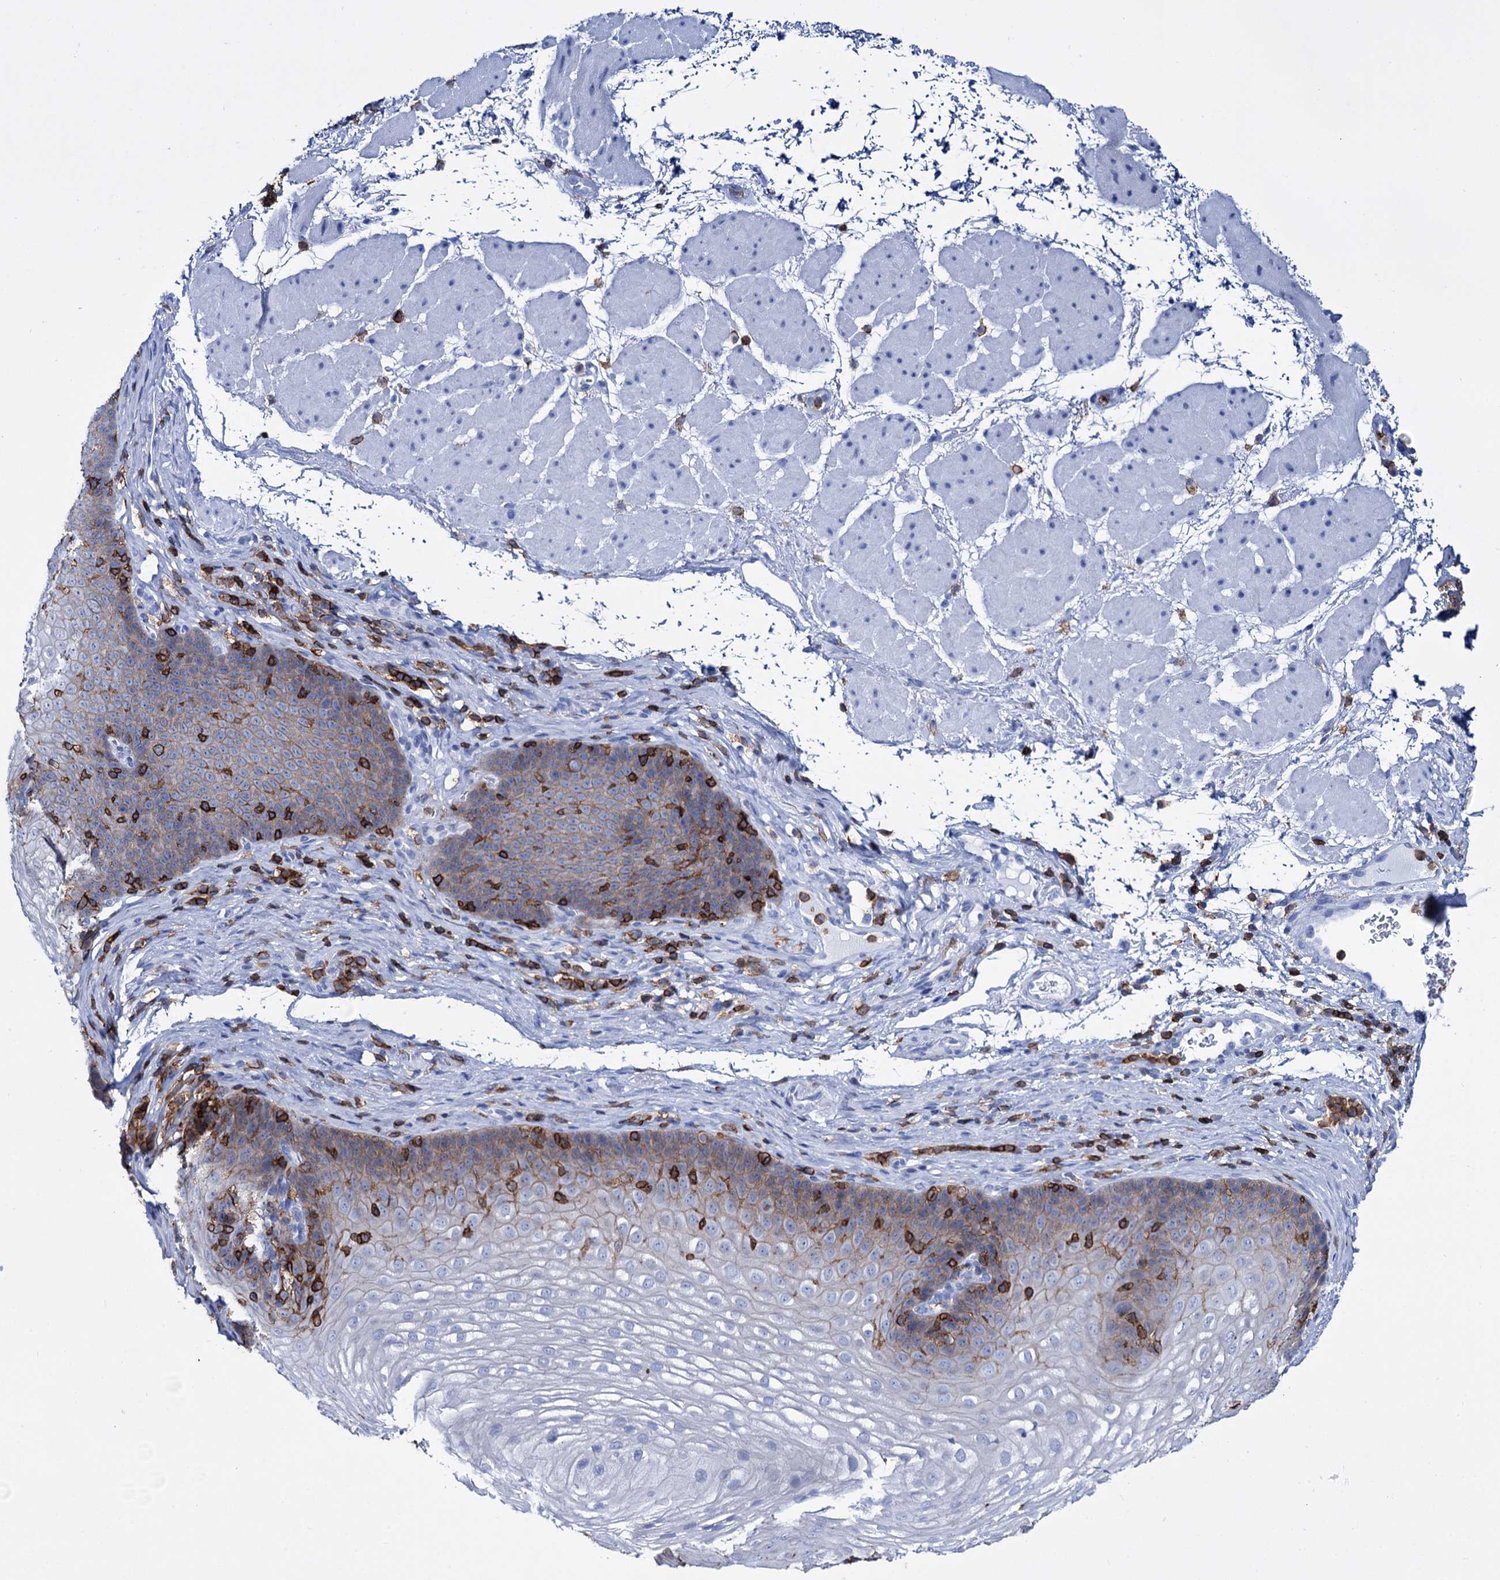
{"staining": {"intensity": "weak", "quantity": "25%-75%", "location": "cytoplasmic/membranous"}, "tissue": "esophagus", "cell_type": "Squamous epithelial cells", "image_type": "normal", "snomed": [{"axis": "morphology", "description": "Normal tissue, NOS"}, {"axis": "topography", "description": "Esophagus"}], "caption": "Immunohistochemistry staining of normal esophagus, which displays low levels of weak cytoplasmic/membranous positivity in about 25%-75% of squamous epithelial cells indicating weak cytoplasmic/membranous protein positivity. The staining was performed using DAB (3,3'-diaminobenzidine) (brown) for protein detection and nuclei were counterstained in hematoxylin (blue).", "gene": "DEF6", "patient": {"sex": "female", "age": 66}}